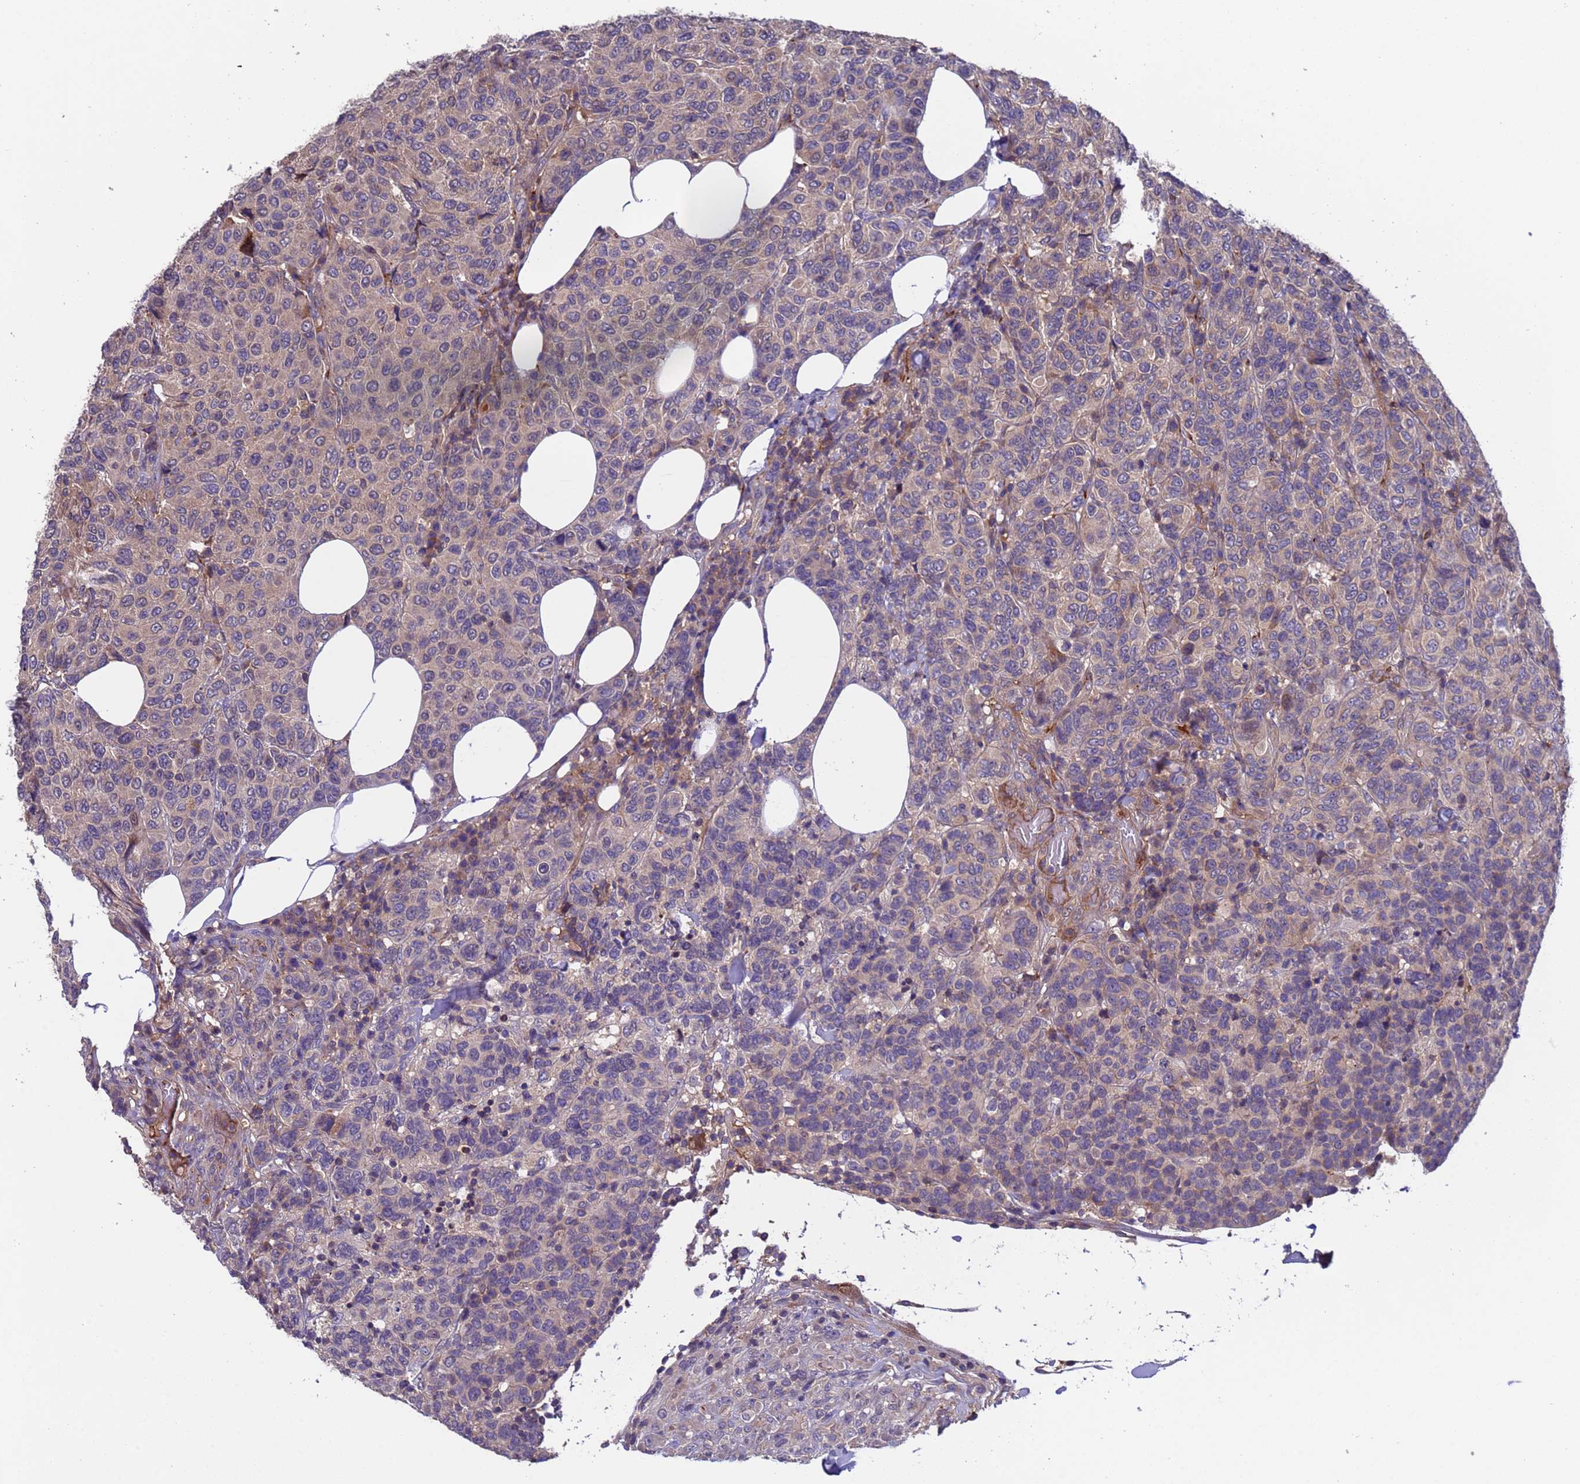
{"staining": {"intensity": "weak", "quantity": "25%-75%", "location": "cytoplasmic/membranous"}, "tissue": "breast cancer", "cell_type": "Tumor cells", "image_type": "cancer", "snomed": [{"axis": "morphology", "description": "Duct carcinoma"}, {"axis": "topography", "description": "Breast"}], "caption": "Immunohistochemical staining of human breast cancer (infiltrating ductal carcinoma) displays low levels of weak cytoplasmic/membranous staining in approximately 25%-75% of tumor cells.", "gene": "PARP16", "patient": {"sex": "female", "age": 55}}